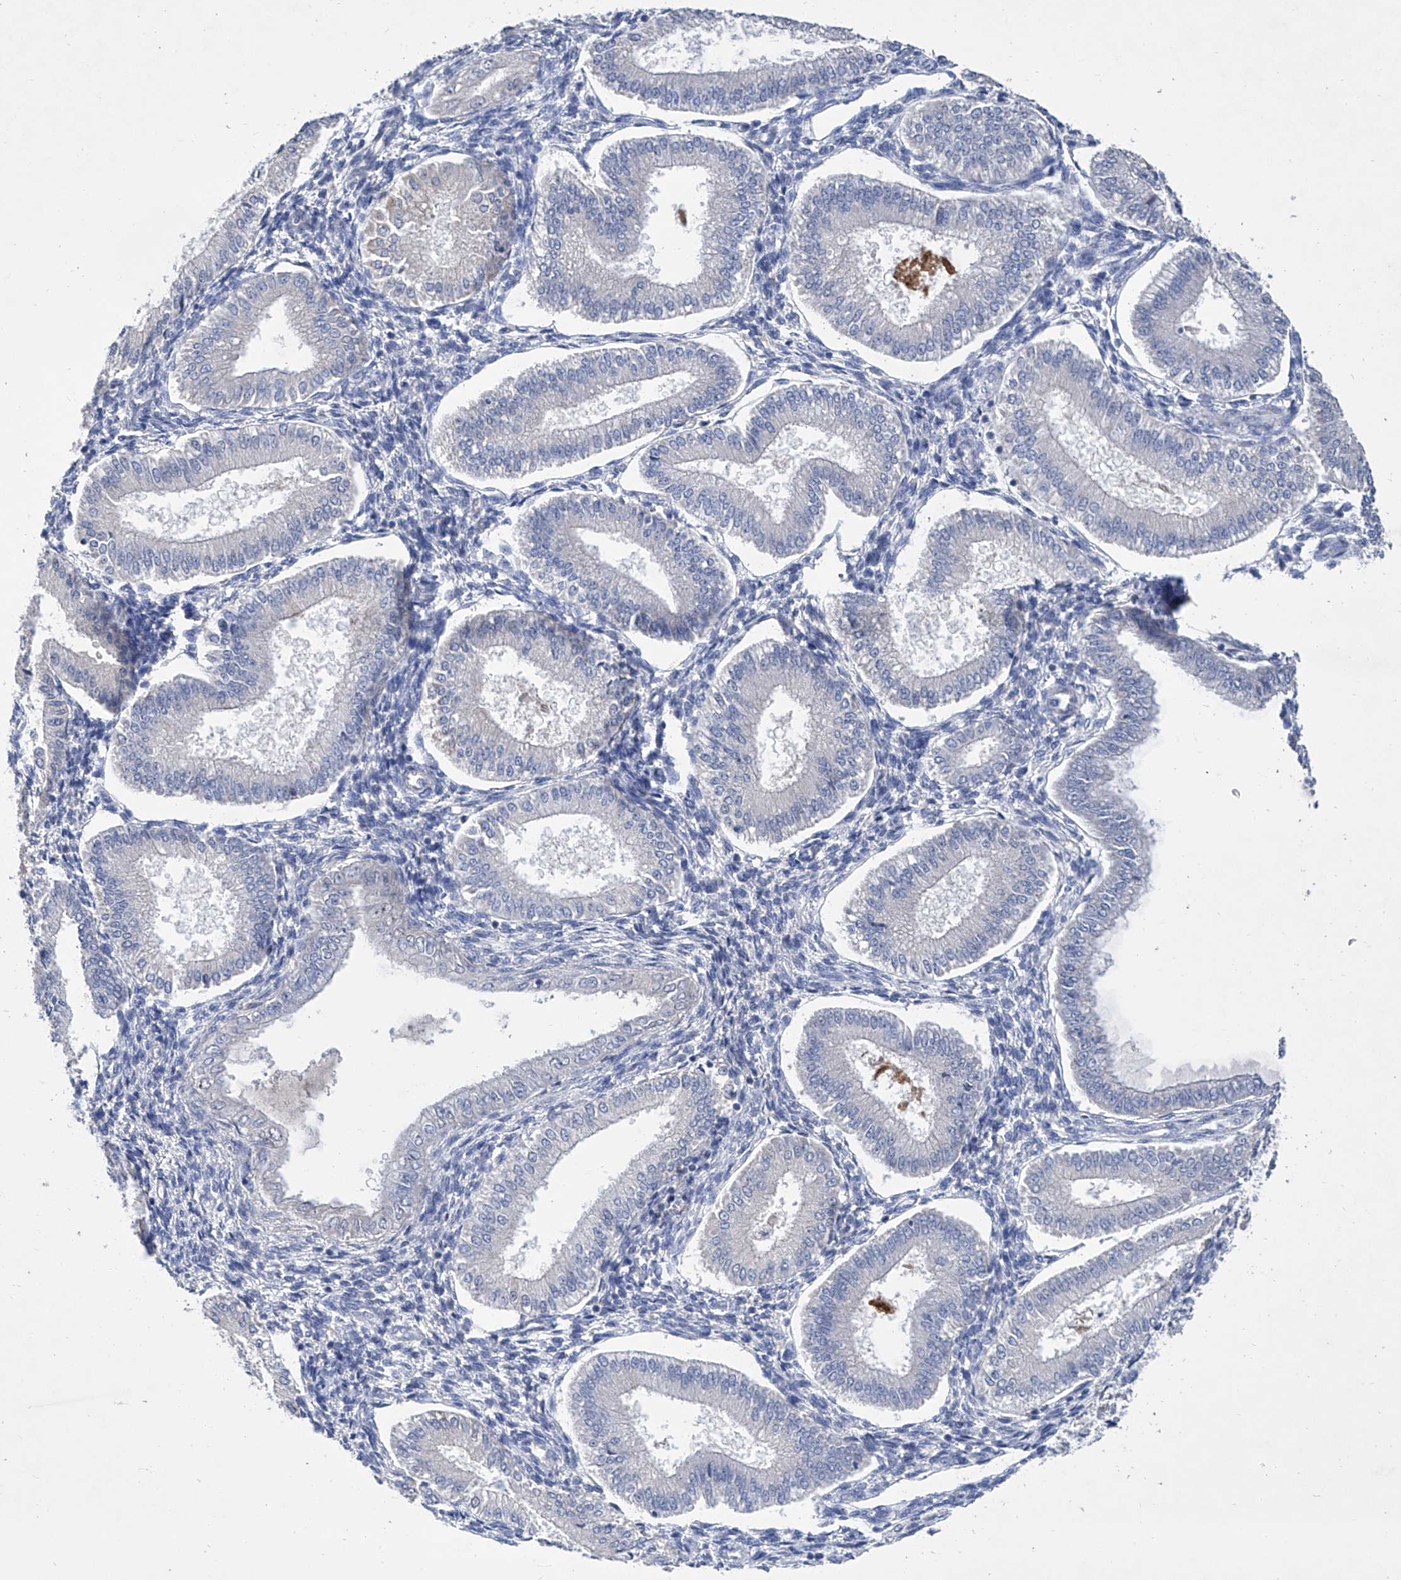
{"staining": {"intensity": "negative", "quantity": "none", "location": "none"}, "tissue": "endometrium", "cell_type": "Cells in endometrial stroma", "image_type": "normal", "snomed": [{"axis": "morphology", "description": "Normal tissue, NOS"}, {"axis": "topography", "description": "Endometrium"}], "caption": "There is no significant staining in cells in endometrial stroma of endometrium. (Stains: DAB IHC with hematoxylin counter stain, Microscopy: brightfield microscopy at high magnification).", "gene": "GPT", "patient": {"sex": "female", "age": 39}}